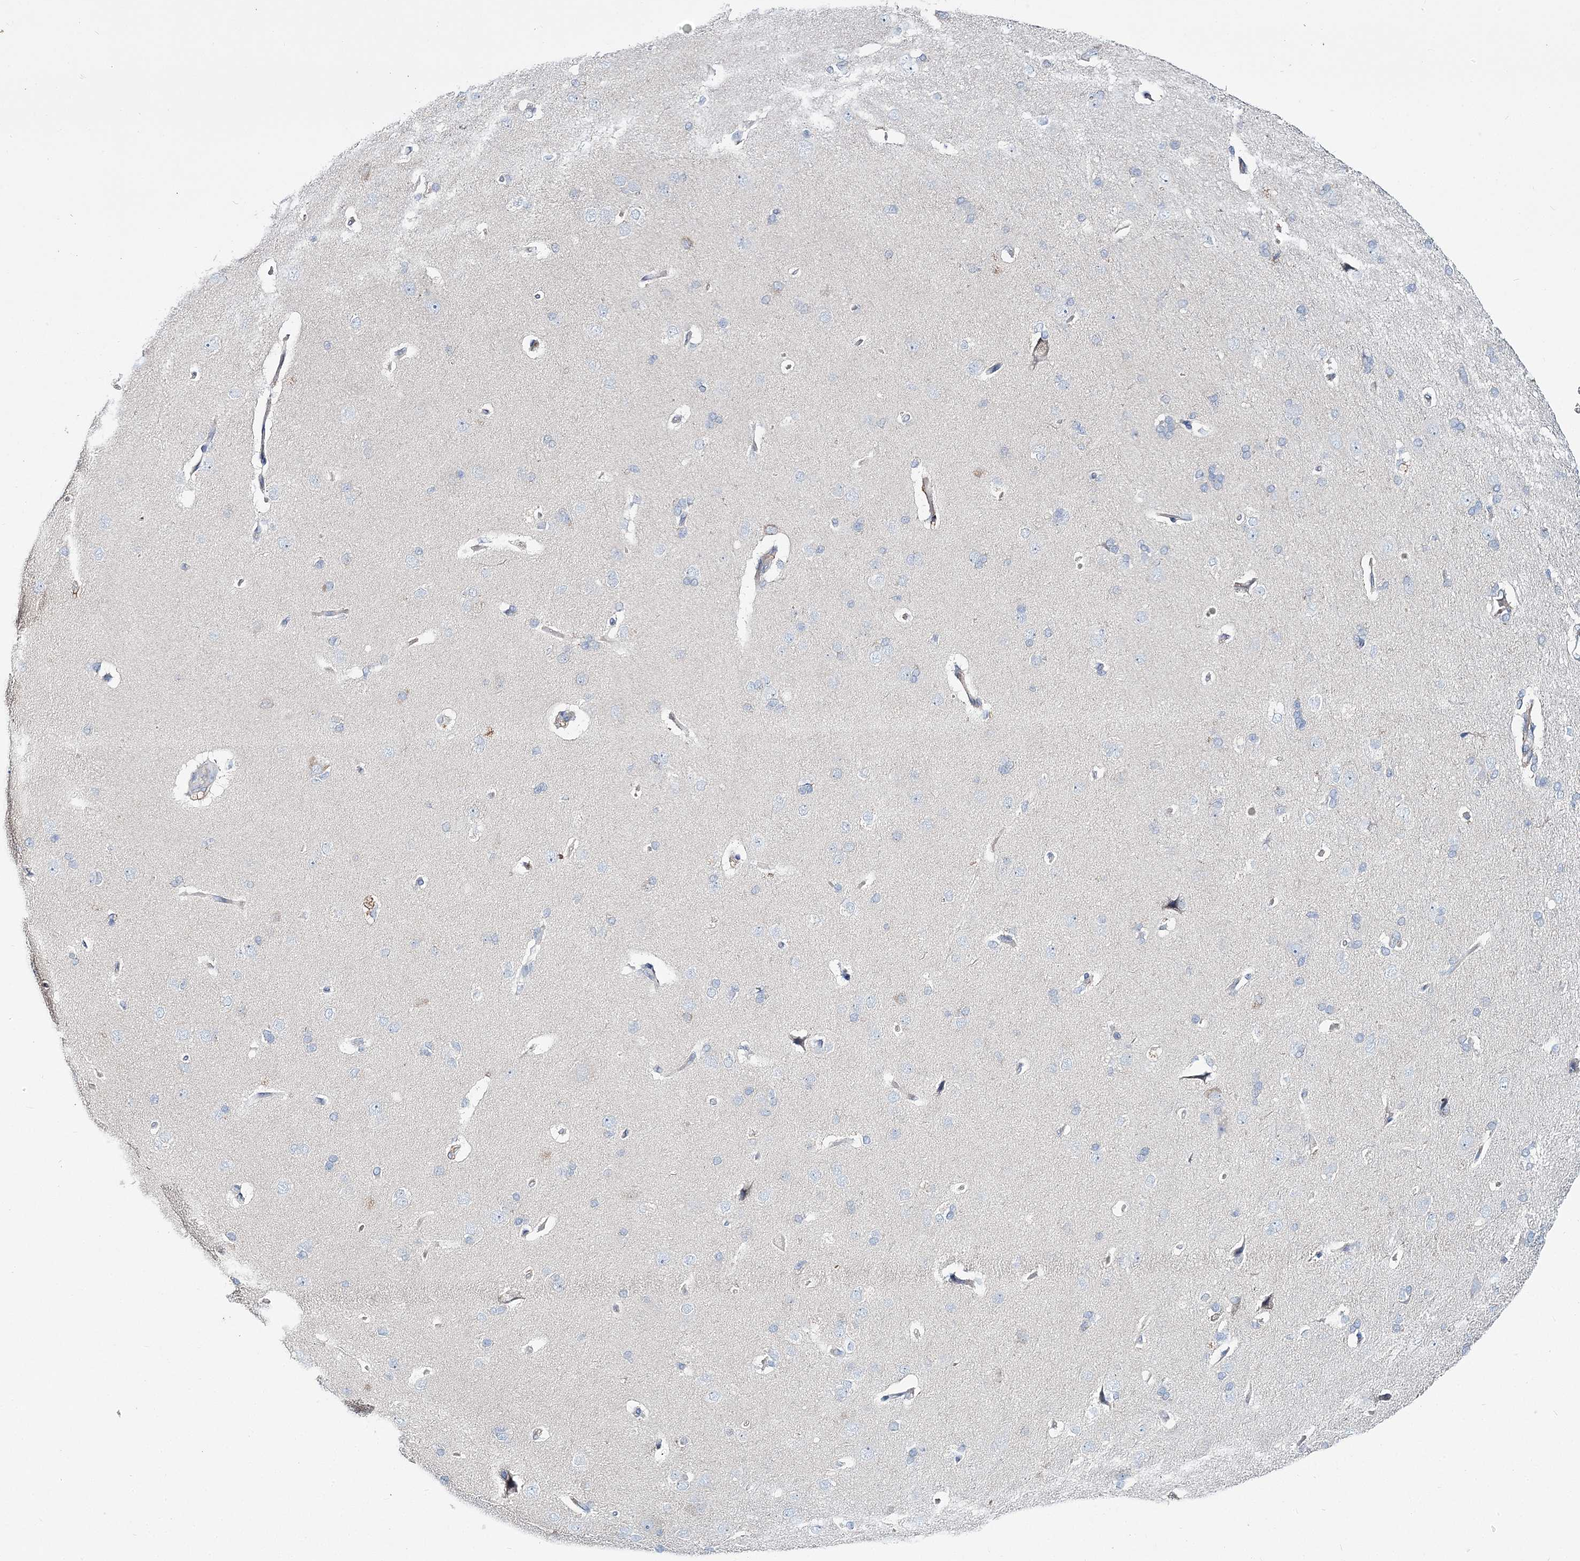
{"staining": {"intensity": "negative", "quantity": "none", "location": "none"}, "tissue": "cerebral cortex", "cell_type": "Endothelial cells", "image_type": "normal", "snomed": [{"axis": "morphology", "description": "Normal tissue, NOS"}, {"axis": "topography", "description": "Cerebral cortex"}], "caption": "The photomicrograph reveals no significant expression in endothelial cells of cerebral cortex. Brightfield microscopy of IHC stained with DAB (brown) and hematoxylin (blue), captured at high magnification.", "gene": "ATP11B", "patient": {"sex": "male", "age": 62}}